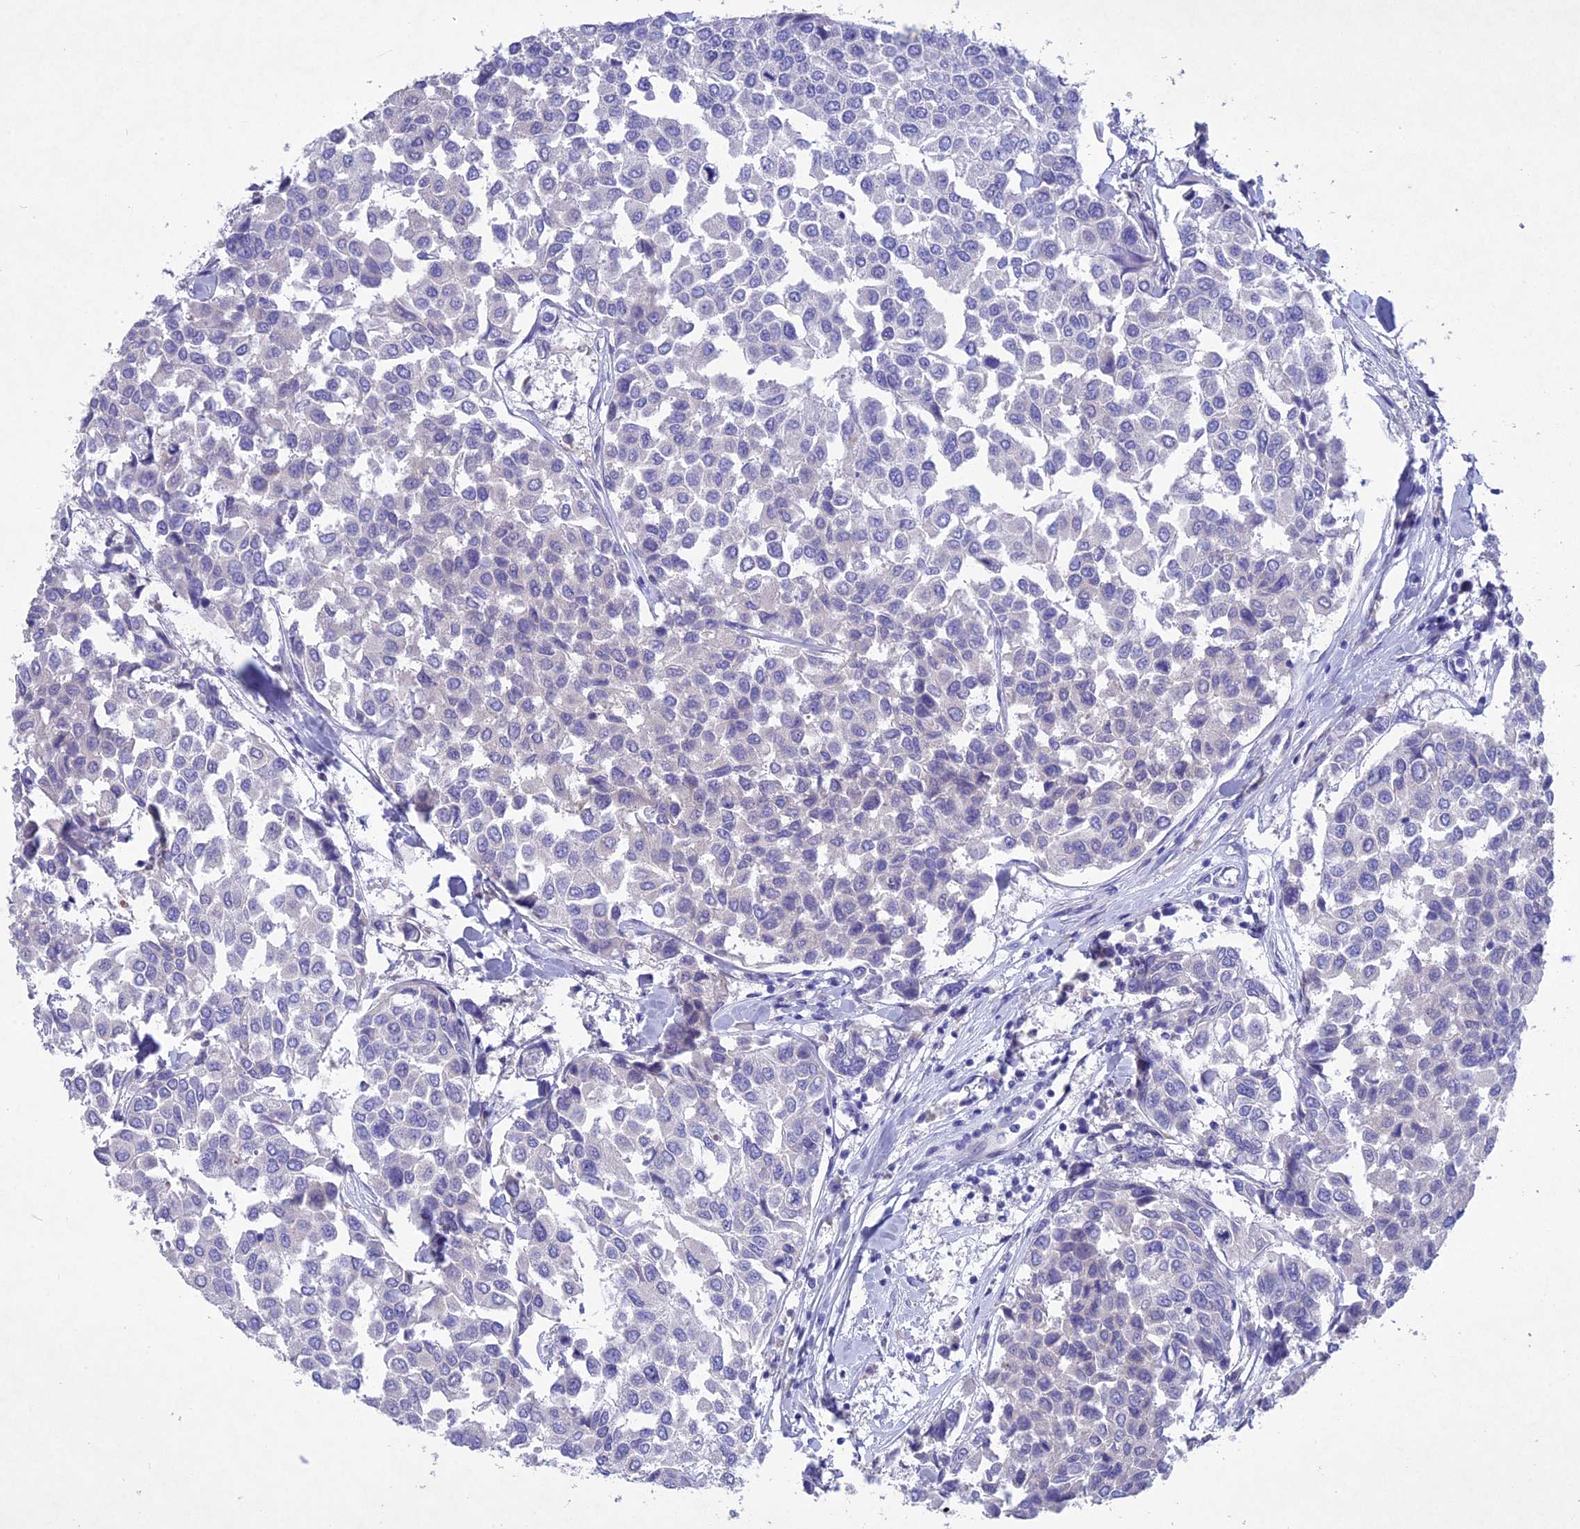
{"staining": {"intensity": "negative", "quantity": "none", "location": "none"}, "tissue": "breast cancer", "cell_type": "Tumor cells", "image_type": "cancer", "snomed": [{"axis": "morphology", "description": "Duct carcinoma"}, {"axis": "topography", "description": "Breast"}], "caption": "A histopathology image of breast cancer stained for a protein shows no brown staining in tumor cells. (Immunohistochemistry, brightfield microscopy, high magnification).", "gene": "BTBD19", "patient": {"sex": "female", "age": 55}}